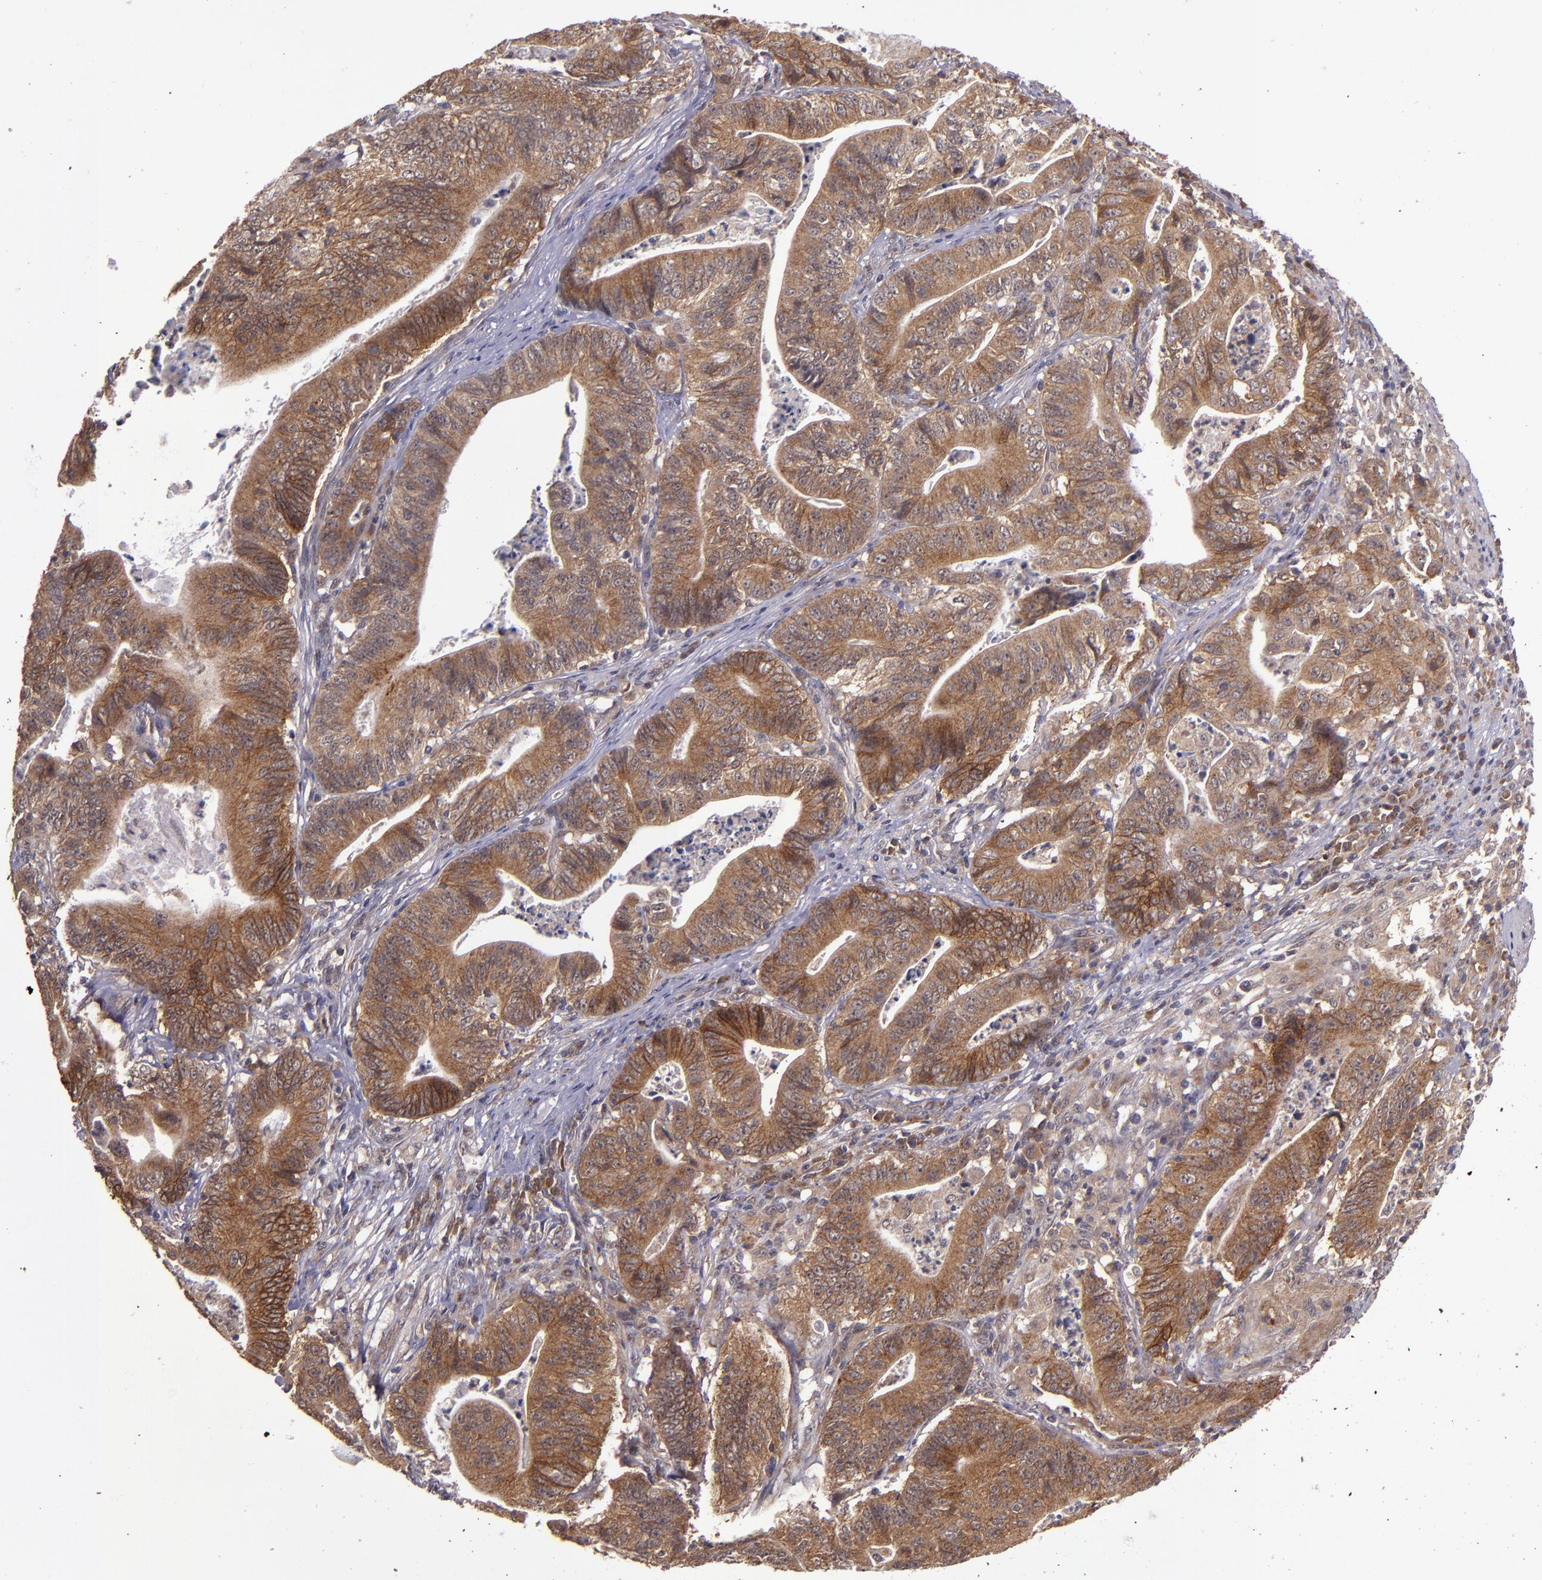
{"staining": {"intensity": "strong", "quantity": ">75%", "location": "cytoplasmic/membranous"}, "tissue": "stomach cancer", "cell_type": "Tumor cells", "image_type": "cancer", "snomed": [{"axis": "morphology", "description": "Adenocarcinoma, NOS"}, {"axis": "topography", "description": "Stomach, lower"}], "caption": "Protein staining reveals strong cytoplasmic/membranous staining in about >75% of tumor cells in stomach adenocarcinoma.", "gene": "FTSJ1", "patient": {"sex": "female", "age": 86}}